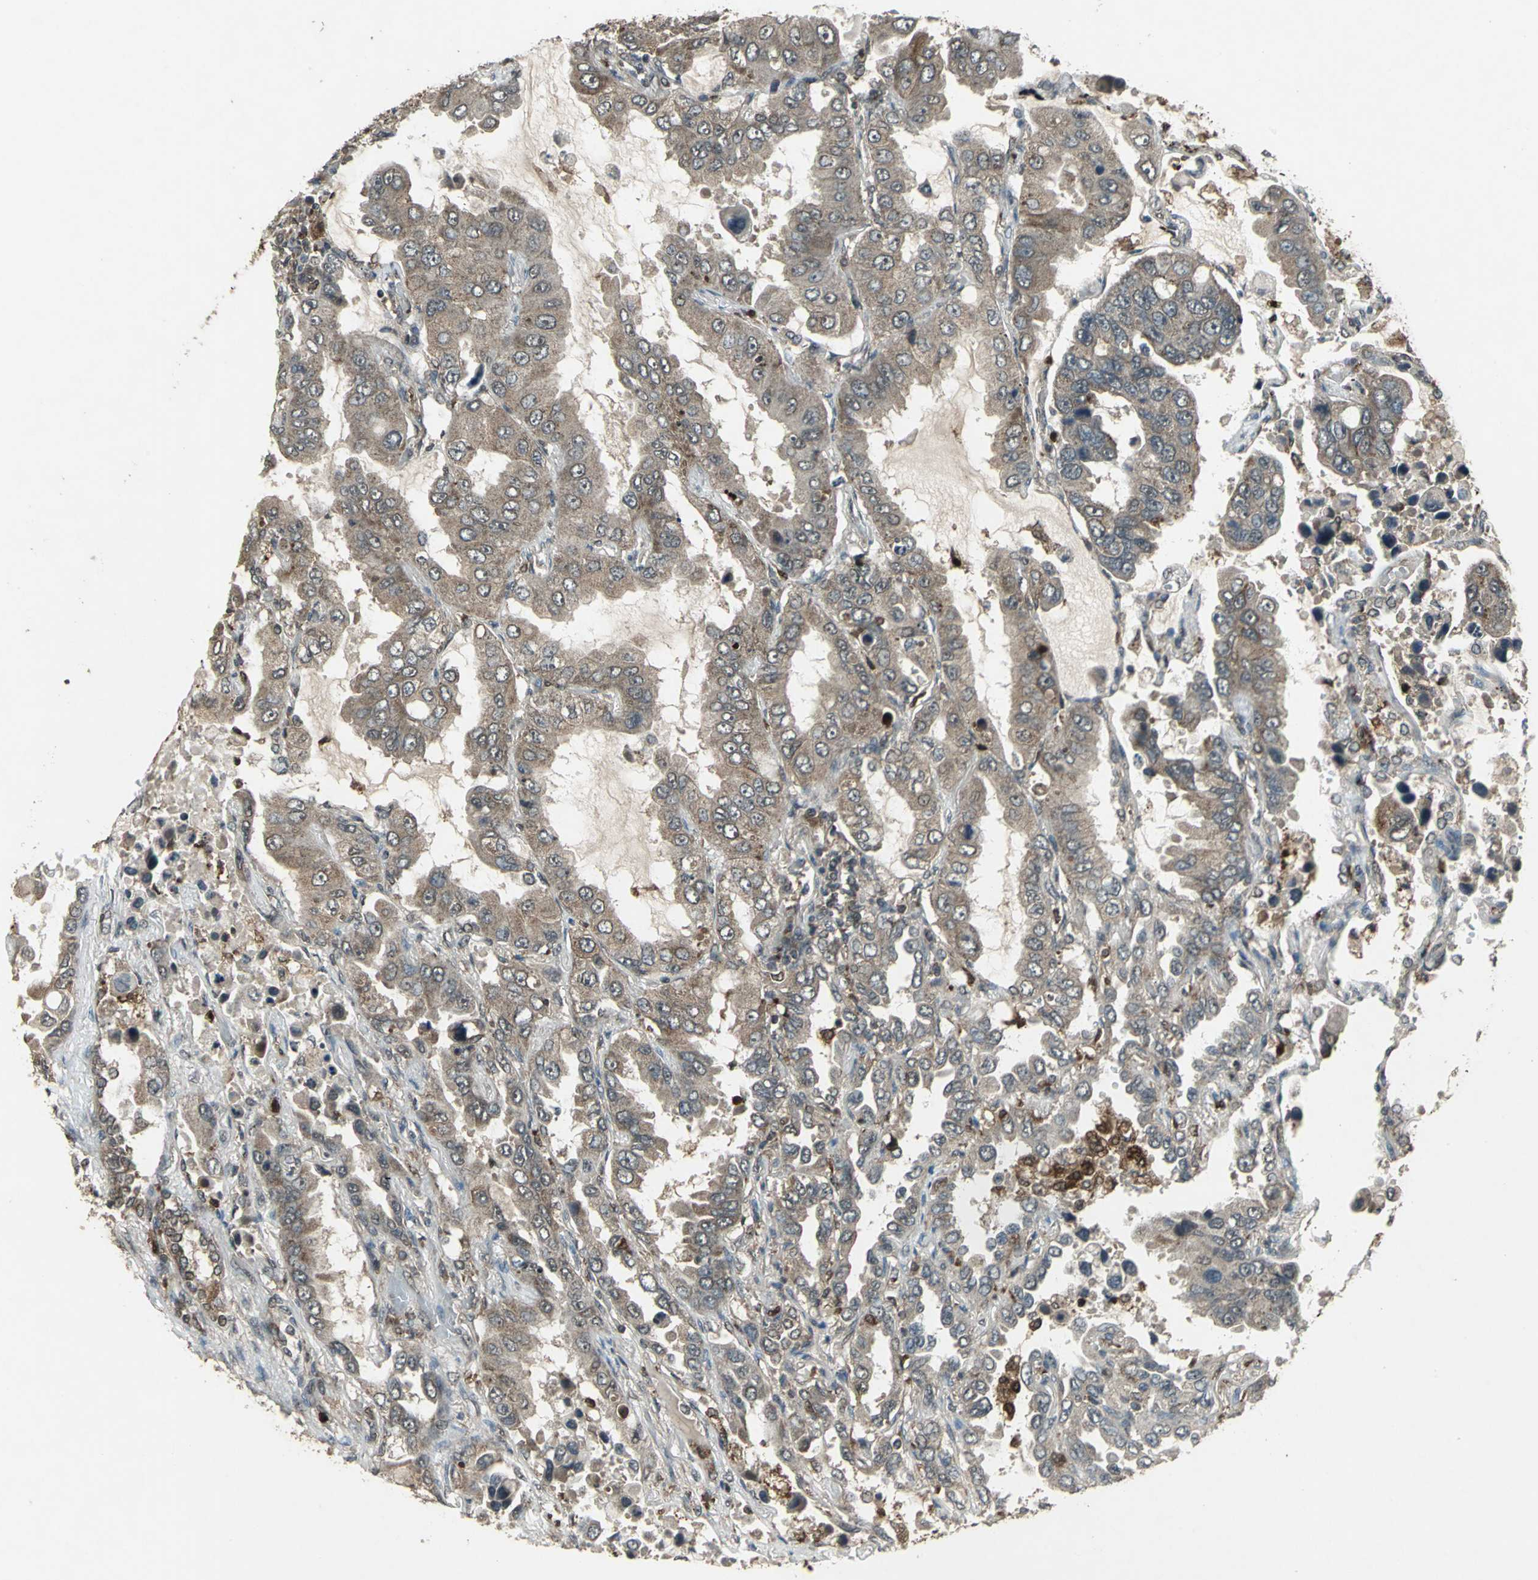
{"staining": {"intensity": "moderate", "quantity": ">75%", "location": "cytoplasmic/membranous"}, "tissue": "lung cancer", "cell_type": "Tumor cells", "image_type": "cancer", "snomed": [{"axis": "morphology", "description": "Adenocarcinoma, NOS"}, {"axis": "topography", "description": "Lung"}], "caption": "The immunohistochemical stain labels moderate cytoplasmic/membranous expression in tumor cells of lung cancer (adenocarcinoma) tissue.", "gene": "PYCARD", "patient": {"sex": "male", "age": 64}}